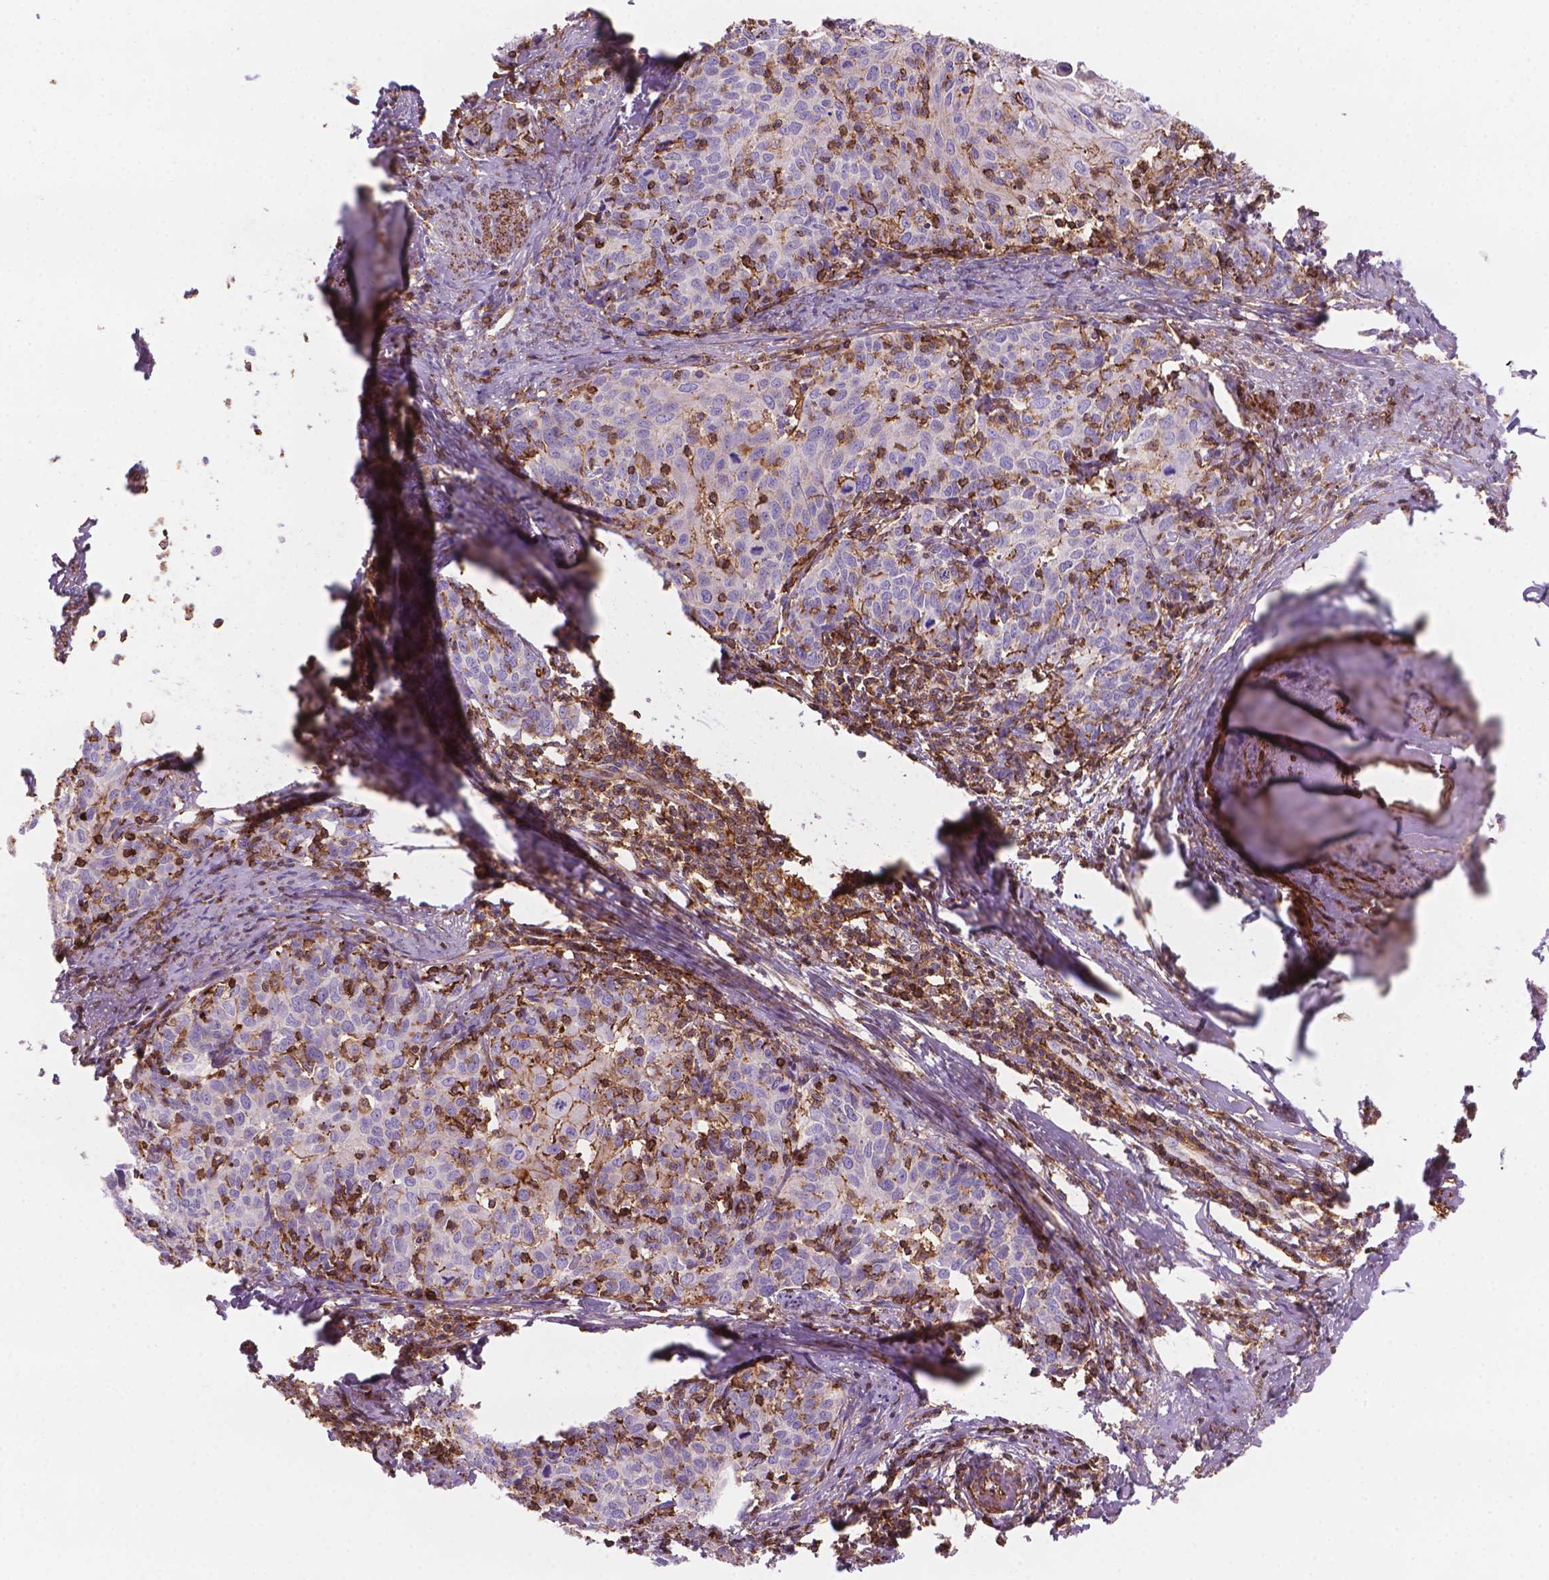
{"staining": {"intensity": "negative", "quantity": "none", "location": "none"}, "tissue": "cervical cancer", "cell_type": "Tumor cells", "image_type": "cancer", "snomed": [{"axis": "morphology", "description": "Squamous cell carcinoma, NOS"}, {"axis": "topography", "description": "Cervix"}], "caption": "There is no significant staining in tumor cells of cervical squamous cell carcinoma.", "gene": "PATJ", "patient": {"sex": "female", "age": 62}}